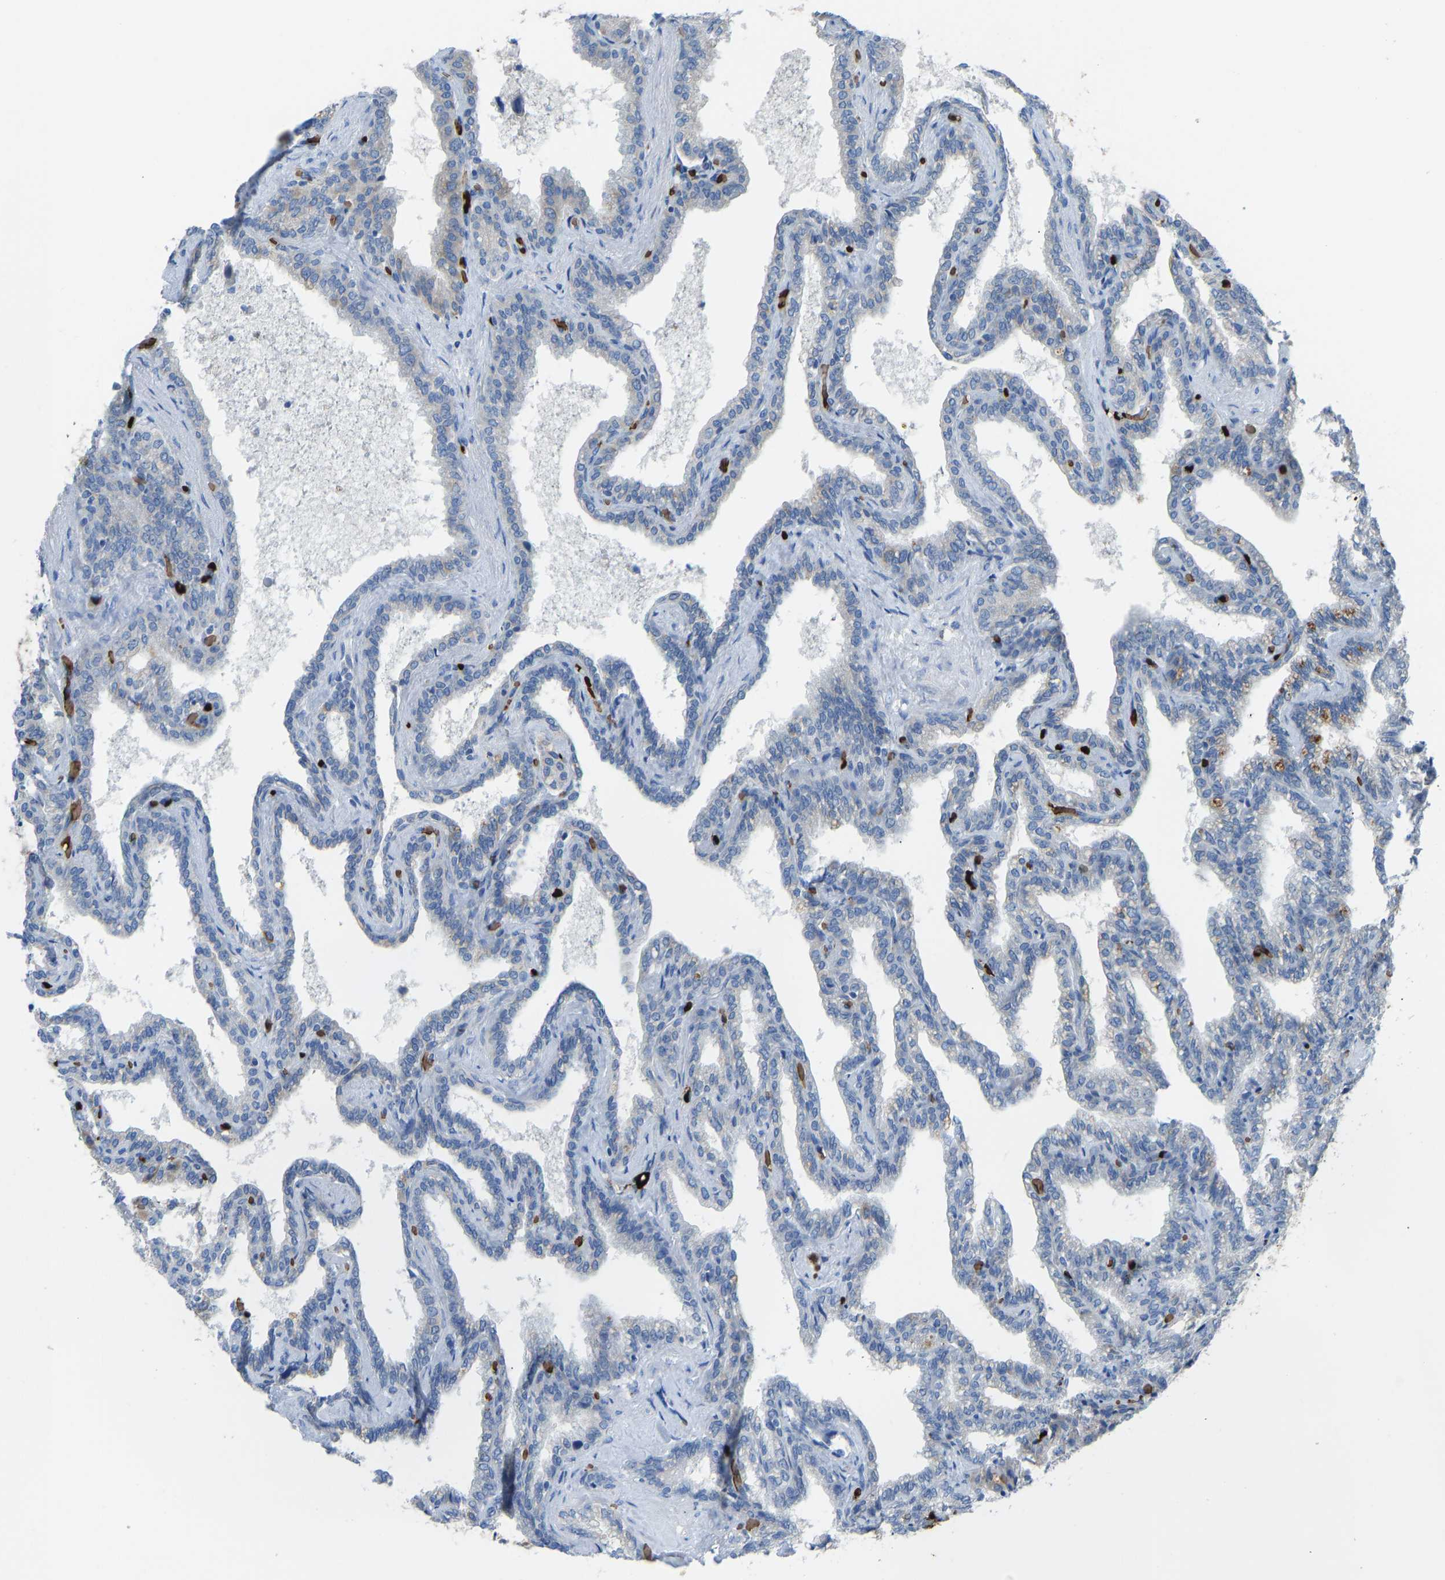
{"staining": {"intensity": "weak", "quantity": "<25%", "location": "cytoplasmic/membranous"}, "tissue": "seminal vesicle", "cell_type": "Glandular cells", "image_type": "normal", "snomed": [{"axis": "morphology", "description": "Normal tissue, NOS"}, {"axis": "topography", "description": "Seminal veicle"}], "caption": "Human seminal vesicle stained for a protein using immunohistochemistry (IHC) demonstrates no positivity in glandular cells.", "gene": "PIGS", "patient": {"sex": "male", "age": 46}}